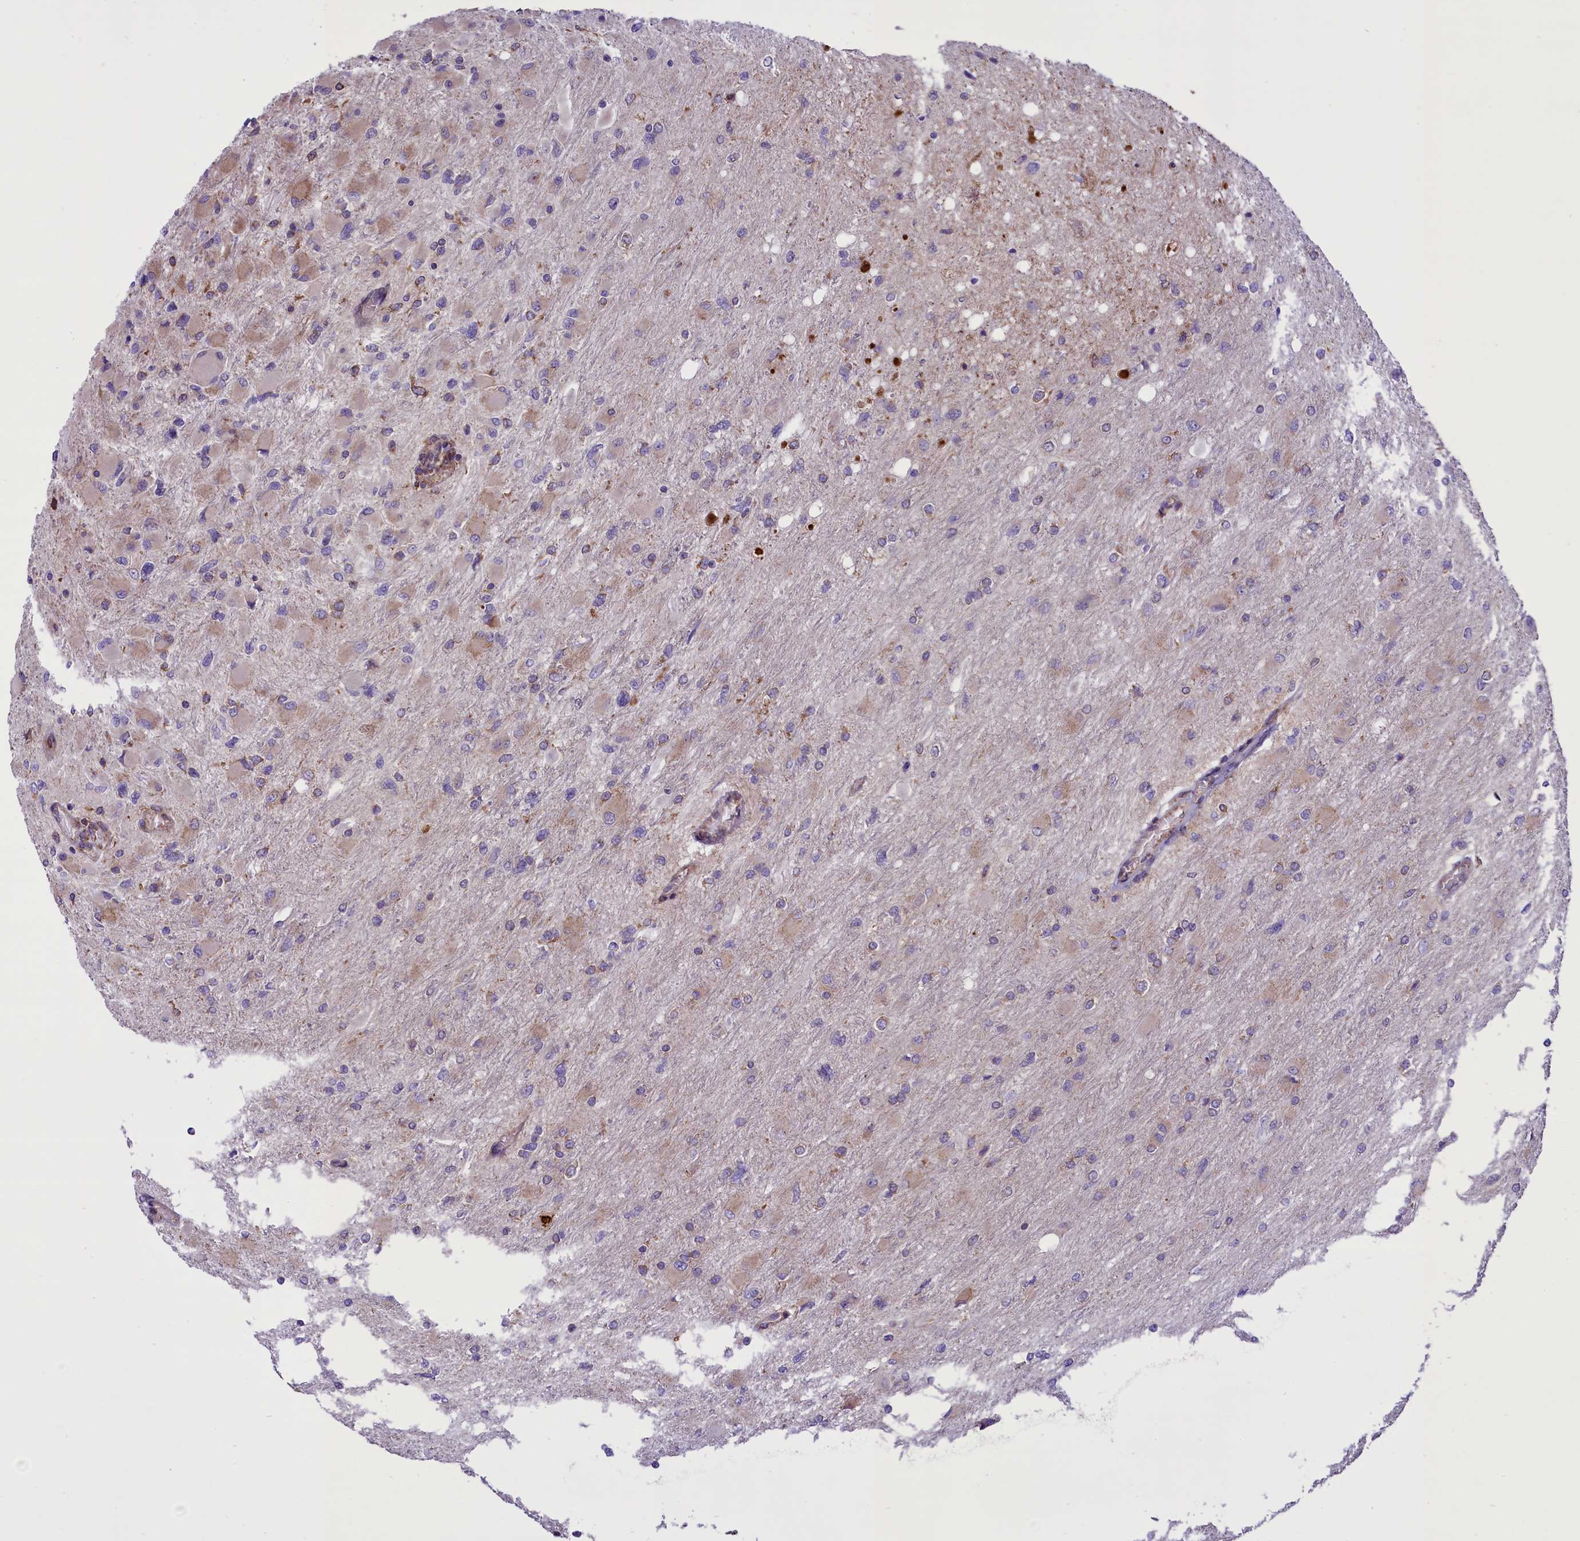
{"staining": {"intensity": "negative", "quantity": "none", "location": "none"}, "tissue": "glioma", "cell_type": "Tumor cells", "image_type": "cancer", "snomed": [{"axis": "morphology", "description": "Glioma, malignant, High grade"}, {"axis": "topography", "description": "Cerebral cortex"}], "caption": "Glioma stained for a protein using immunohistochemistry (IHC) exhibits no expression tumor cells.", "gene": "PTPRU", "patient": {"sex": "female", "age": 36}}